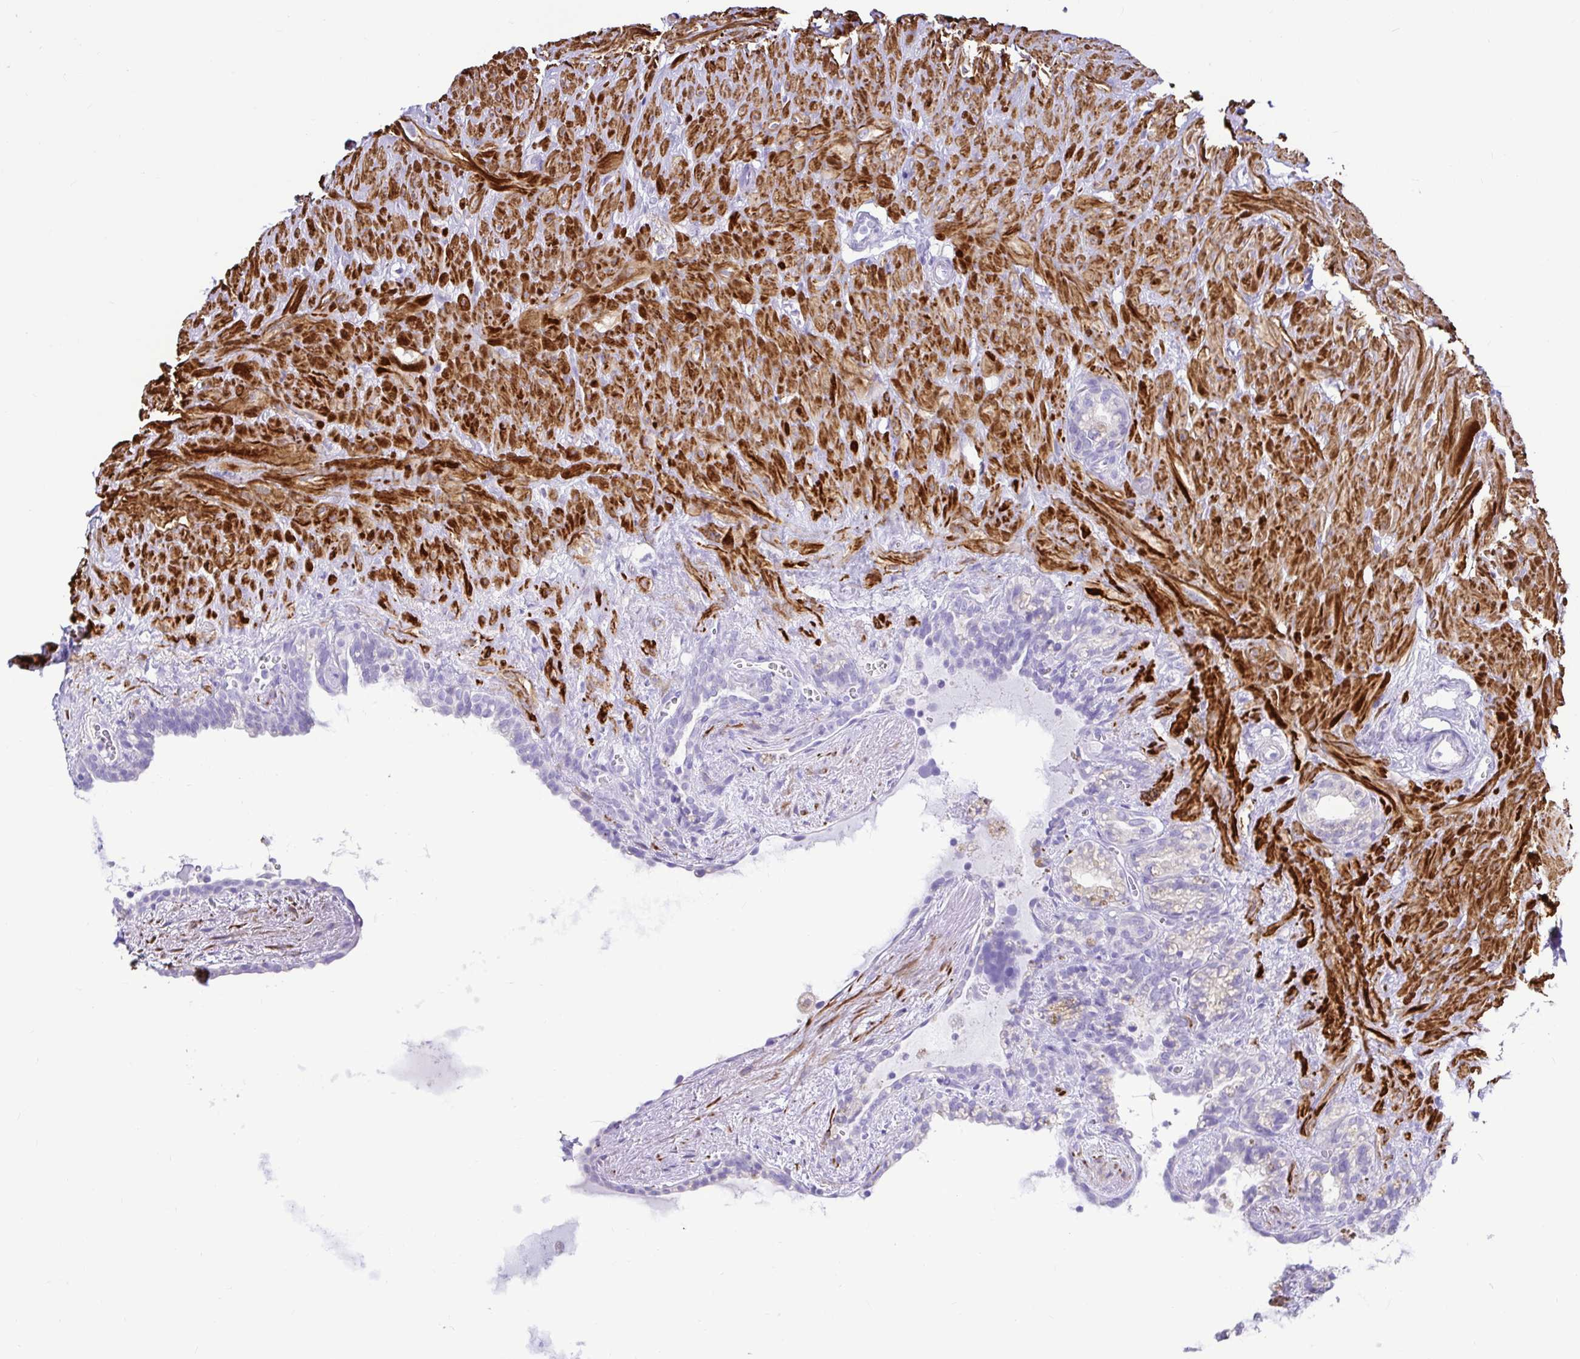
{"staining": {"intensity": "negative", "quantity": "none", "location": "none"}, "tissue": "seminal vesicle", "cell_type": "Glandular cells", "image_type": "normal", "snomed": [{"axis": "morphology", "description": "Normal tissue, NOS"}, {"axis": "topography", "description": "Seminal veicle"}], "caption": "IHC image of unremarkable human seminal vesicle stained for a protein (brown), which shows no staining in glandular cells. The staining is performed using DAB (3,3'-diaminobenzidine) brown chromogen with nuclei counter-stained in using hematoxylin.", "gene": "BACE2", "patient": {"sex": "male", "age": 76}}